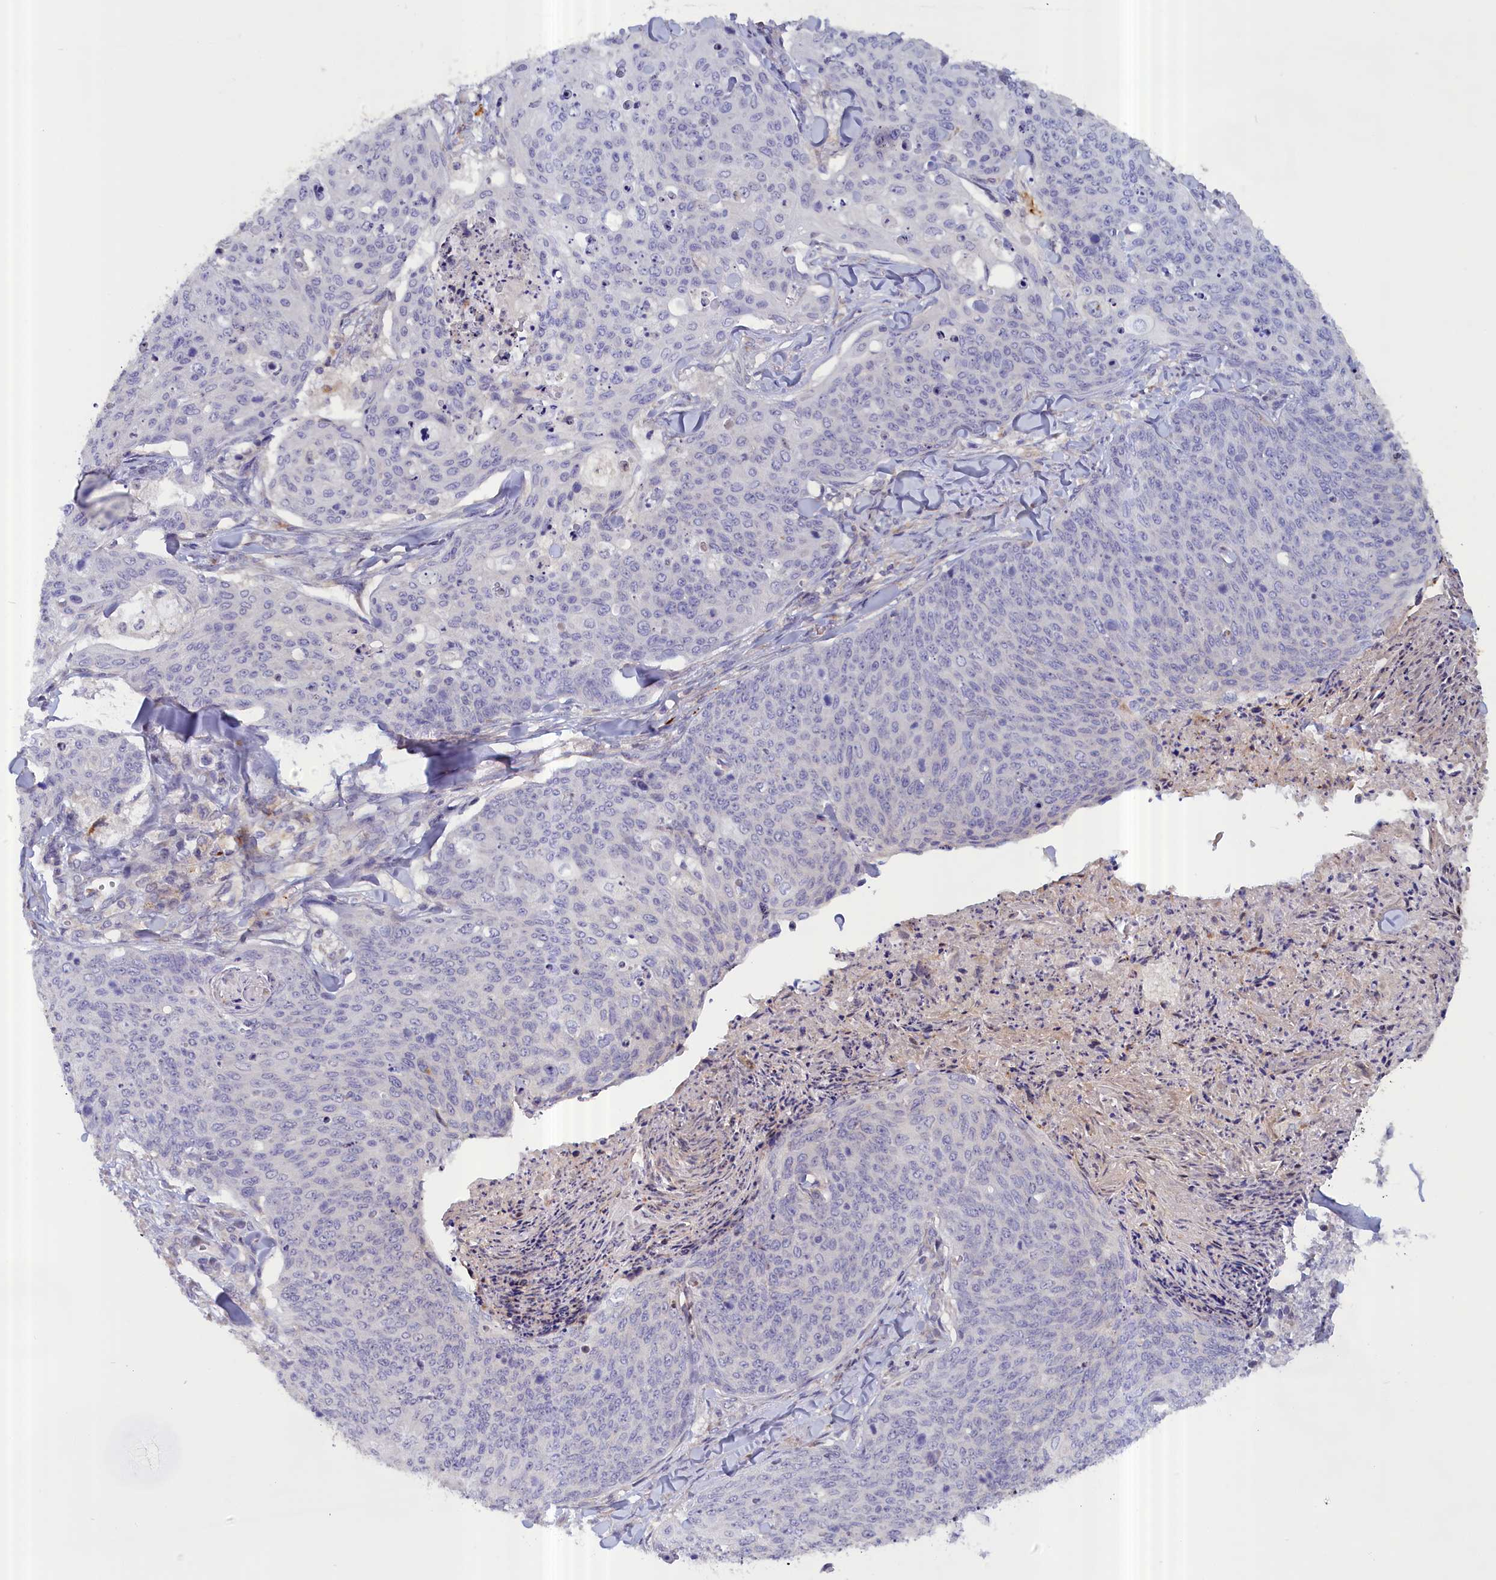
{"staining": {"intensity": "negative", "quantity": "none", "location": "none"}, "tissue": "skin cancer", "cell_type": "Tumor cells", "image_type": "cancer", "snomed": [{"axis": "morphology", "description": "Squamous cell carcinoma, NOS"}, {"axis": "topography", "description": "Skin"}, {"axis": "topography", "description": "Vulva"}], "caption": "This is an IHC image of human skin squamous cell carcinoma. There is no positivity in tumor cells.", "gene": "IGFALS", "patient": {"sex": "female", "age": 85}}